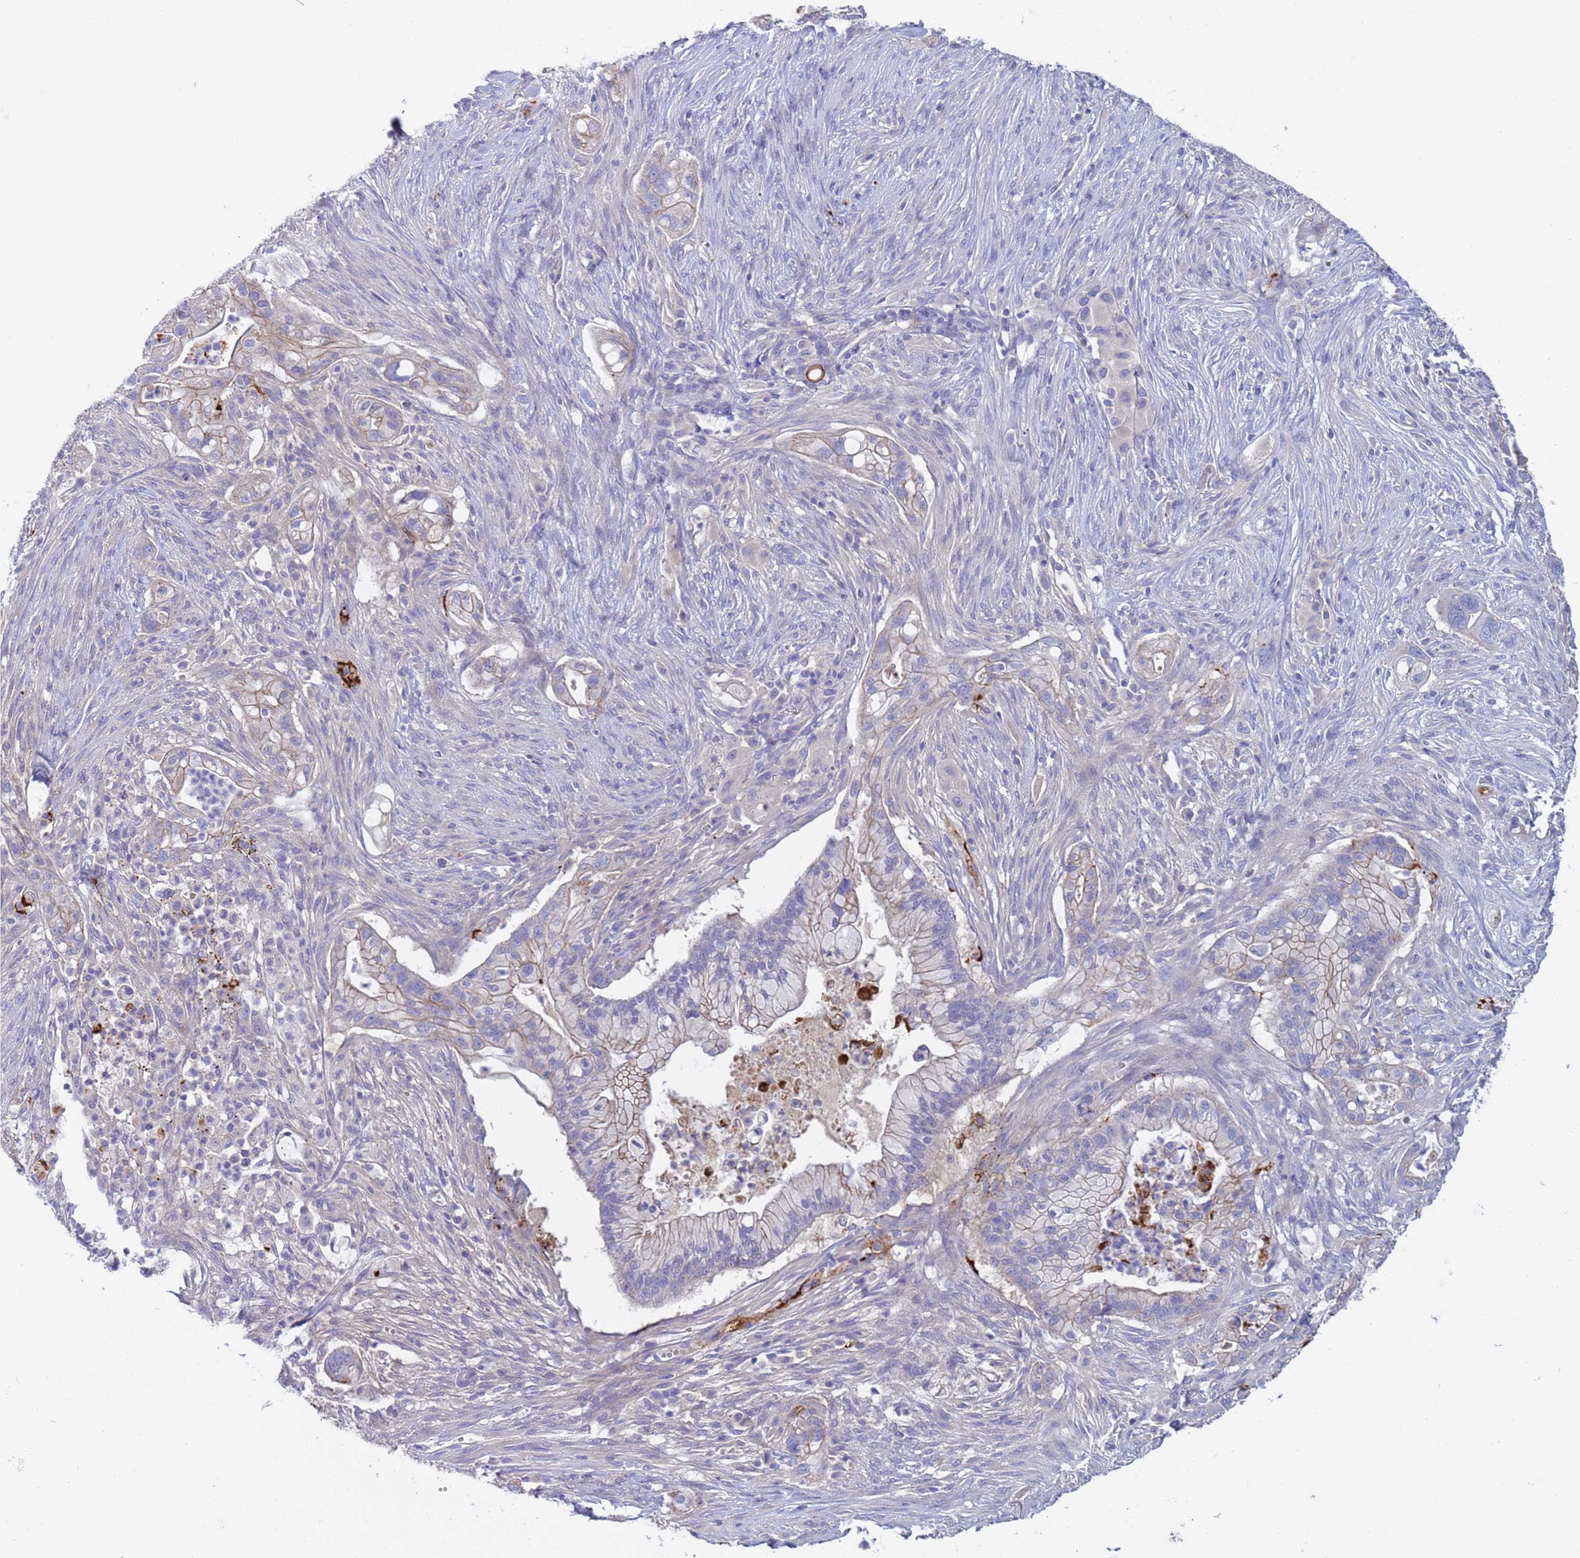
{"staining": {"intensity": "weak", "quantity": "<25%", "location": "cytoplasmic/membranous"}, "tissue": "pancreatic cancer", "cell_type": "Tumor cells", "image_type": "cancer", "snomed": [{"axis": "morphology", "description": "Adenocarcinoma, NOS"}, {"axis": "topography", "description": "Pancreas"}], "caption": "Adenocarcinoma (pancreatic) stained for a protein using immunohistochemistry (IHC) shows no expression tumor cells.", "gene": "C4orf46", "patient": {"sex": "male", "age": 44}}